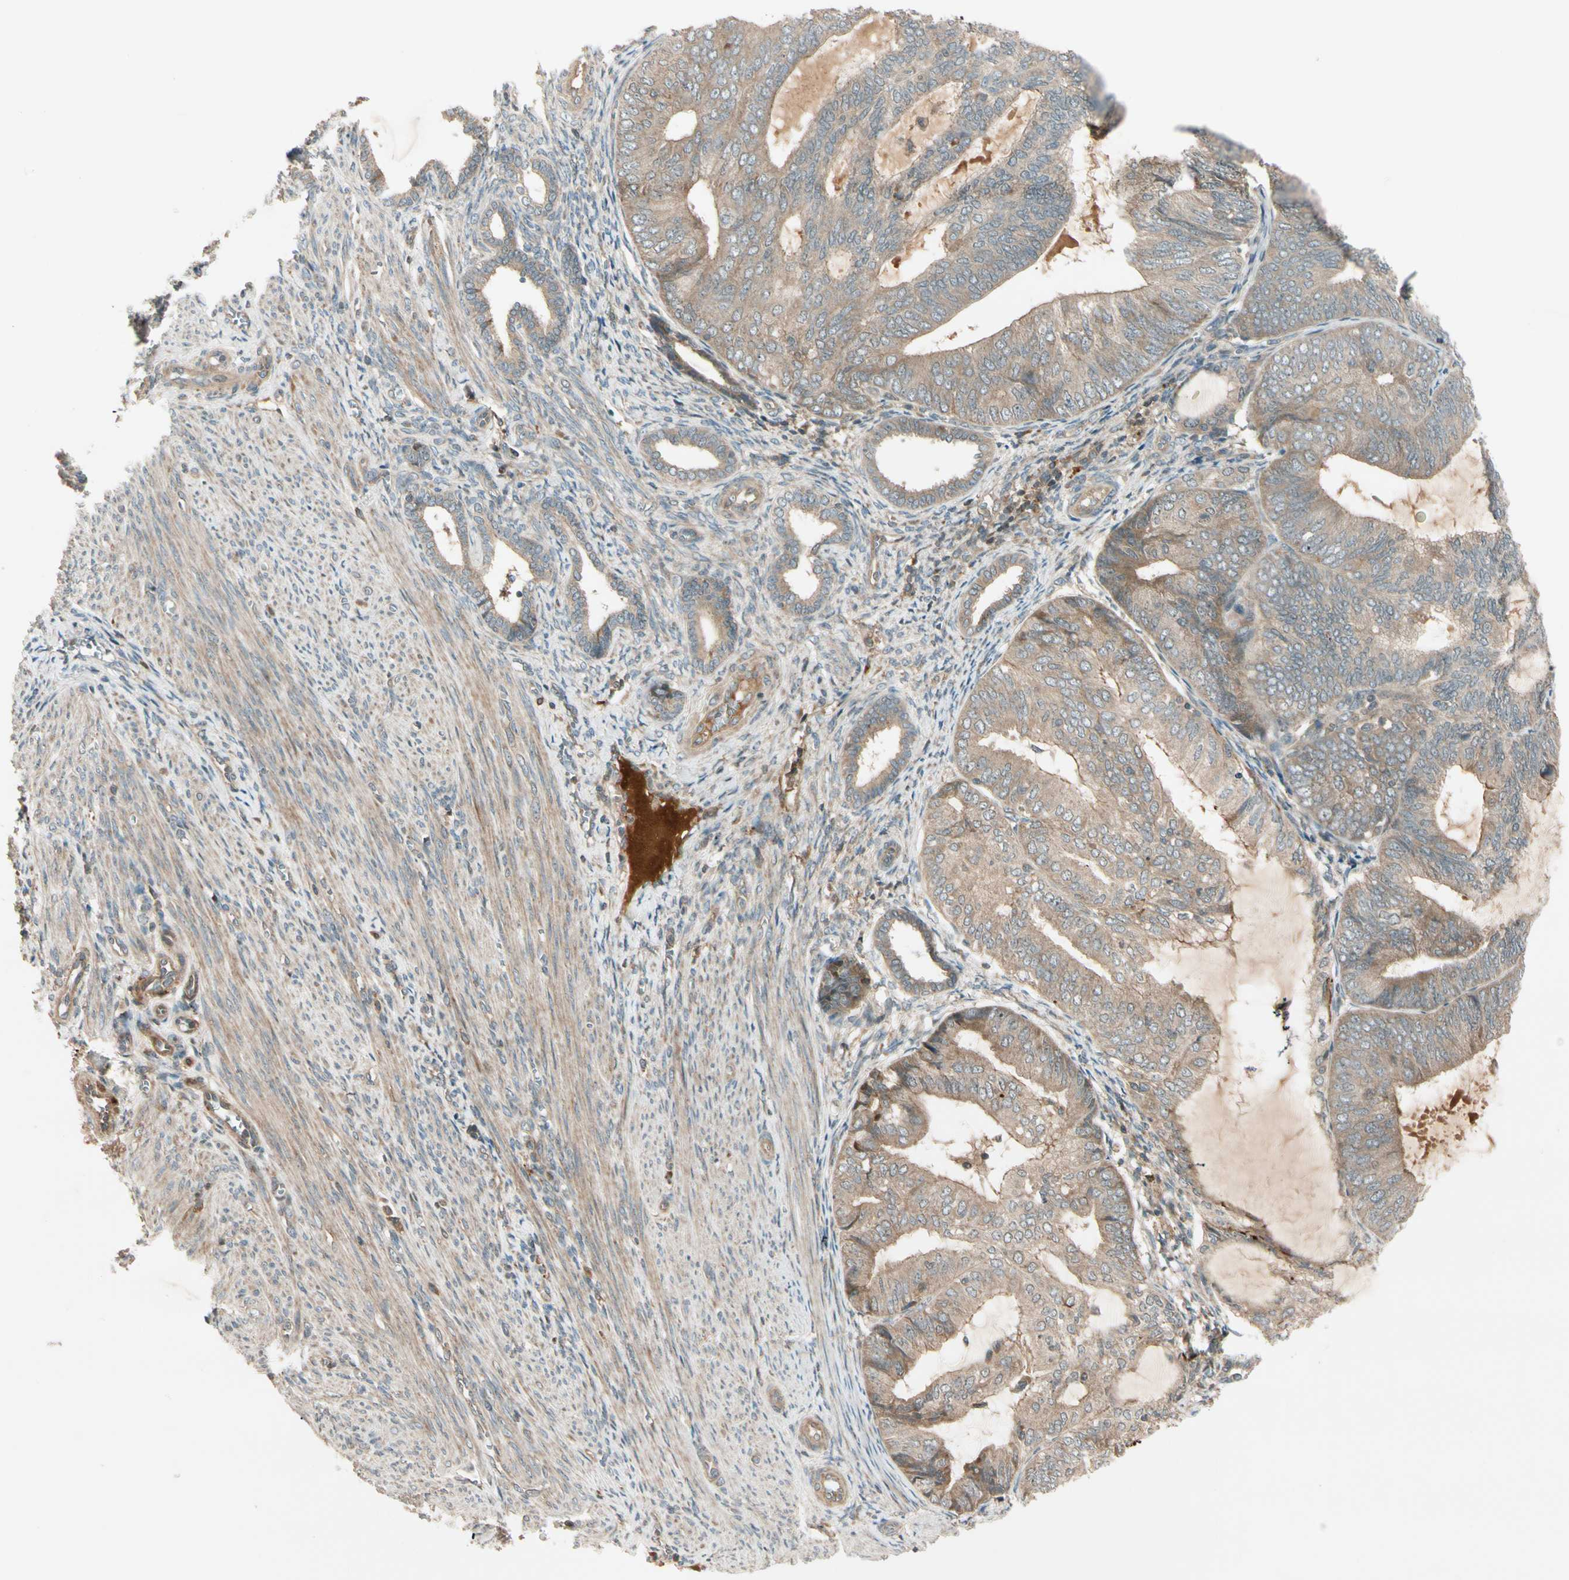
{"staining": {"intensity": "moderate", "quantity": ">75%", "location": "cytoplasmic/membranous"}, "tissue": "endometrial cancer", "cell_type": "Tumor cells", "image_type": "cancer", "snomed": [{"axis": "morphology", "description": "Adenocarcinoma, NOS"}, {"axis": "topography", "description": "Endometrium"}], "caption": "Human endometrial cancer (adenocarcinoma) stained with a protein marker reveals moderate staining in tumor cells.", "gene": "ACVR1C", "patient": {"sex": "female", "age": 81}}